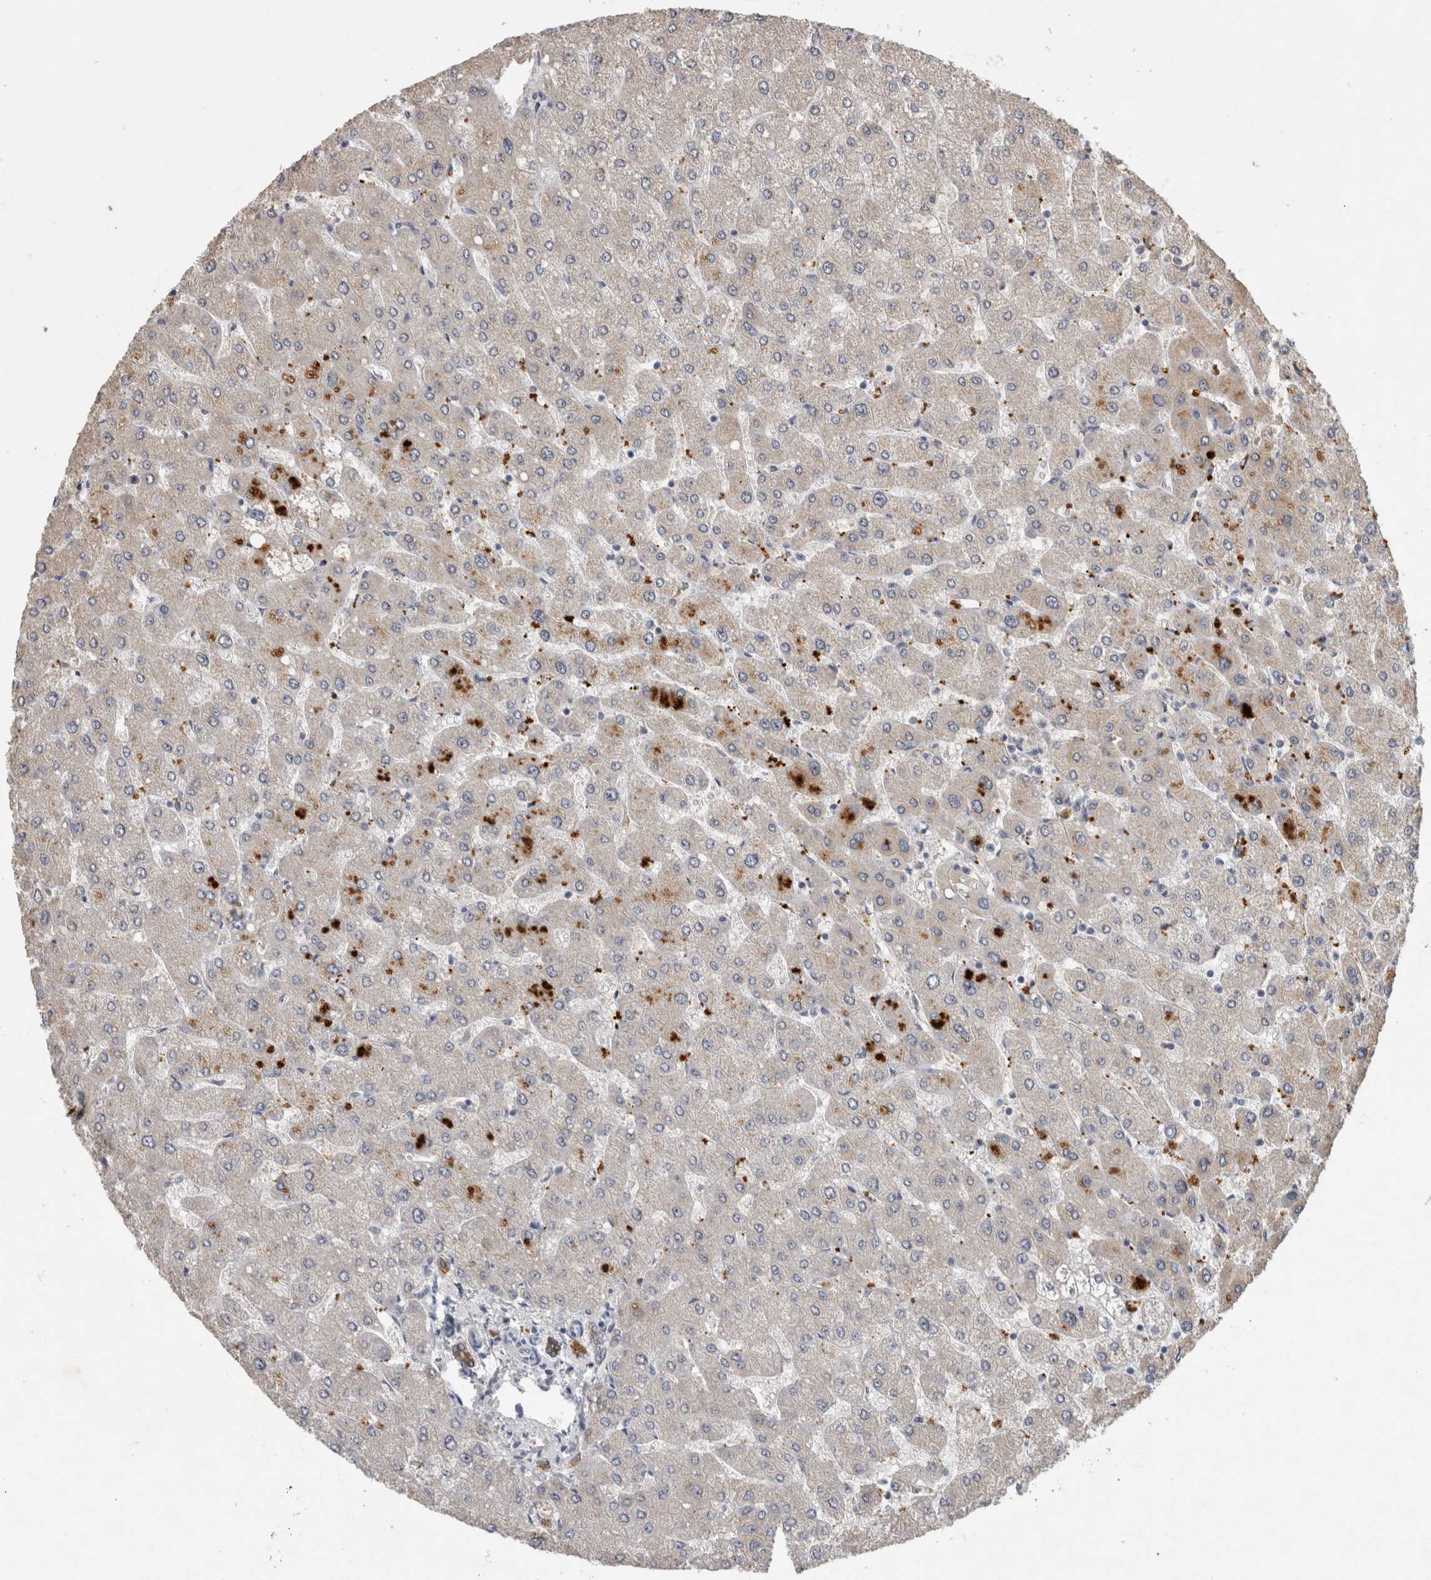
{"staining": {"intensity": "moderate", "quantity": ">75%", "location": "cytoplasmic/membranous"}, "tissue": "liver", "cell_type": "Cholangiocytes", "image_type": "normal", "snomed": [{"axis": "morphology", "description": "Normal tissue, NOS"}, {"axis": "topography", "description": "Liver"}], "caption": "About >75% of cholangiocytes in benign human liver exhibit moderate cytoplasmic/membranous protein positivity as visualized by brown immunohistochemical staining.", "gene": "RHPN1", "patient": {"sex": "male", "age": 55}}